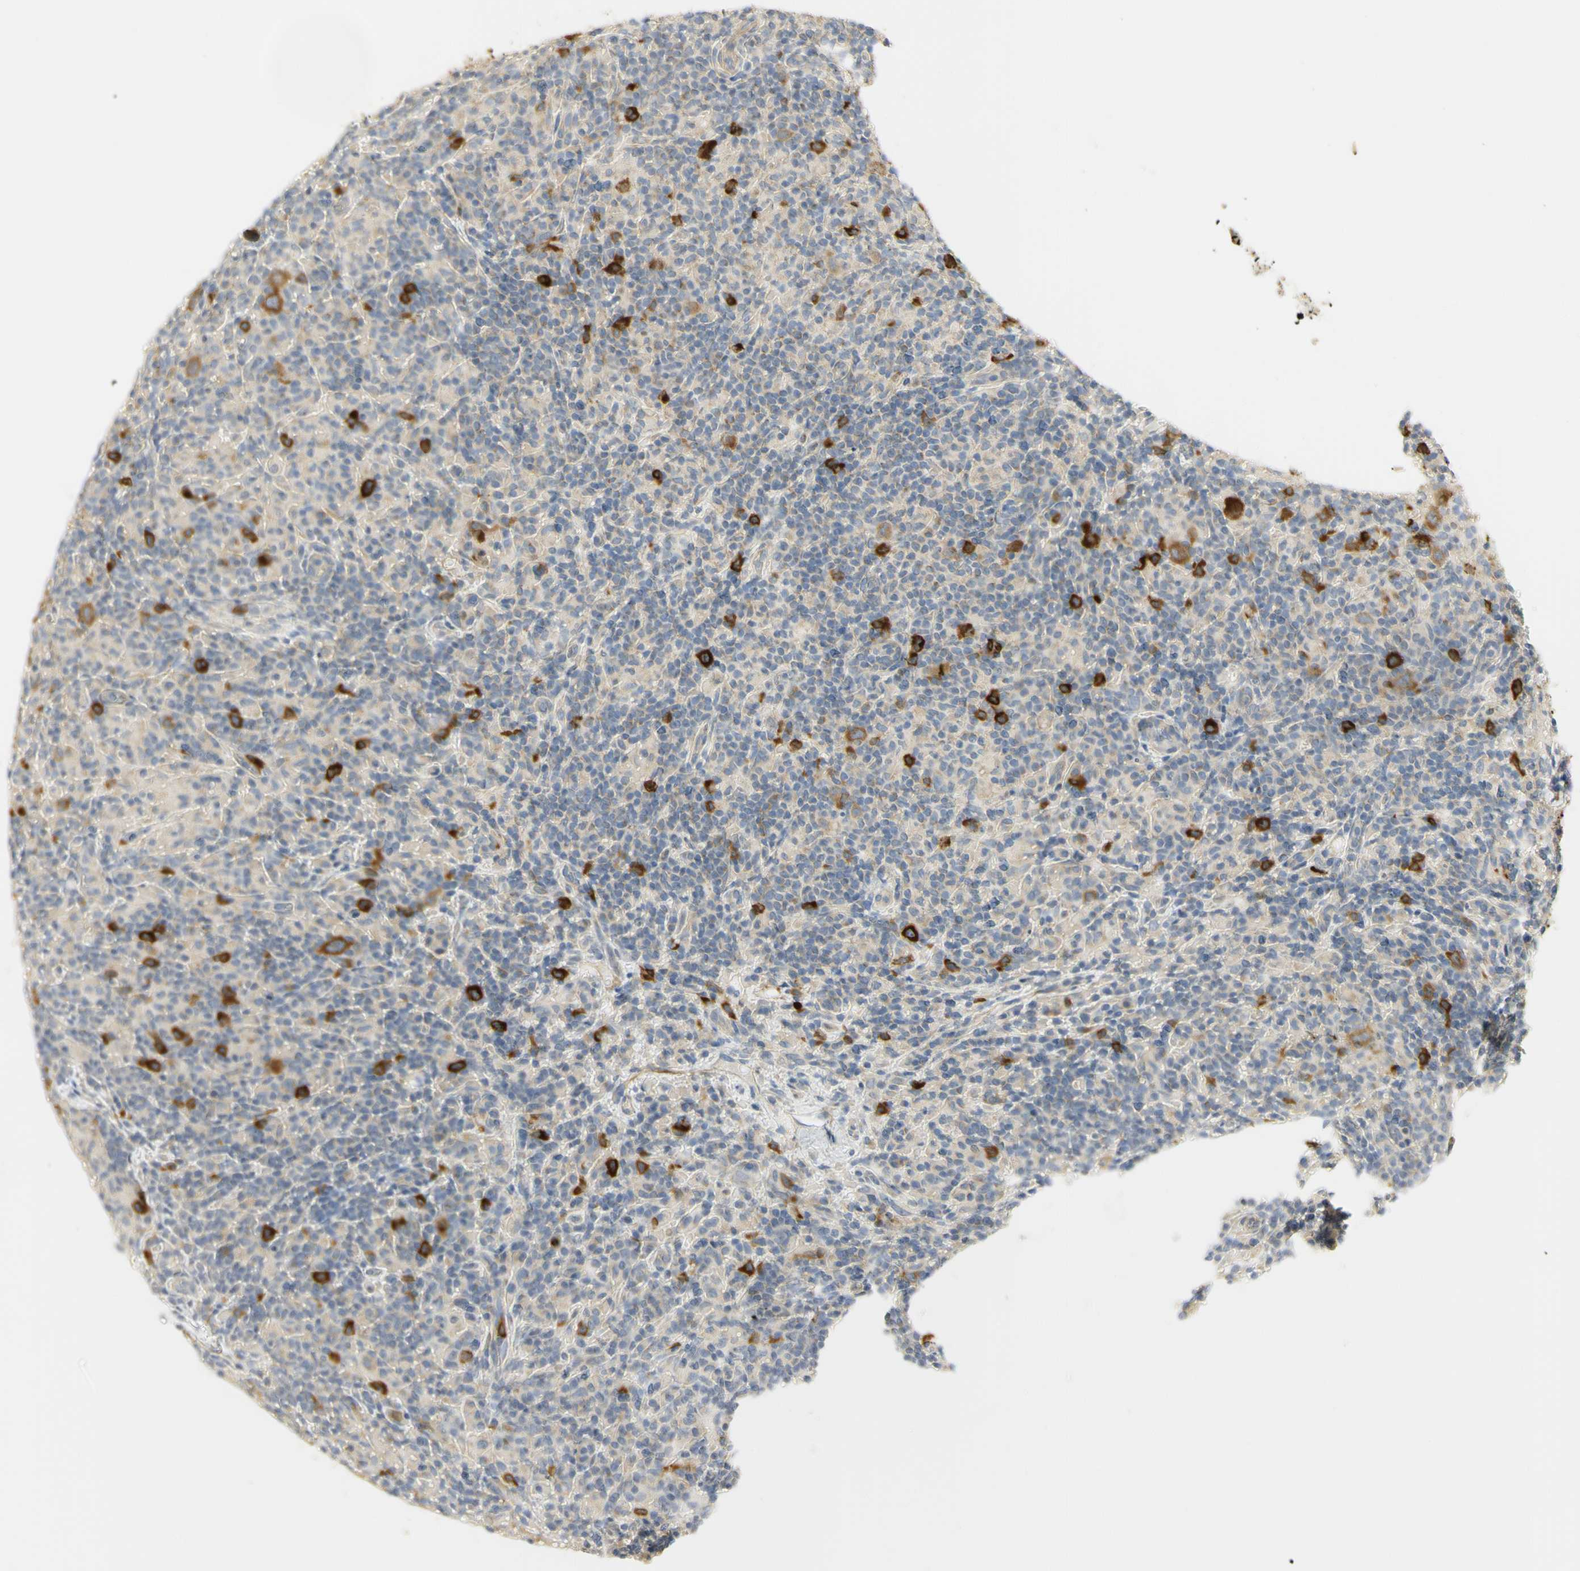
{"staining": {"intensity": "moderate", "quantity": "<25%", "location": "cytoplasmic/membranous"}, "tissue": "lymphoma", "cell_type": "Tumor cells", "image_type": "cancer", "snomed": [{"axis": "morphology", "description": "Hodgkin's disease, NOS"}, {"axis": "topography", "description": "Lymph node"}], "caption": "IHC (DAB (3,3'-diaminobenzidine)) staining of human lymphoma displays moderate cytoplasmic/membranous protein expression in approximately <25% of tumor cells.", "gene": "KIF11", "patient": {"sex": "male", "age": 70}}